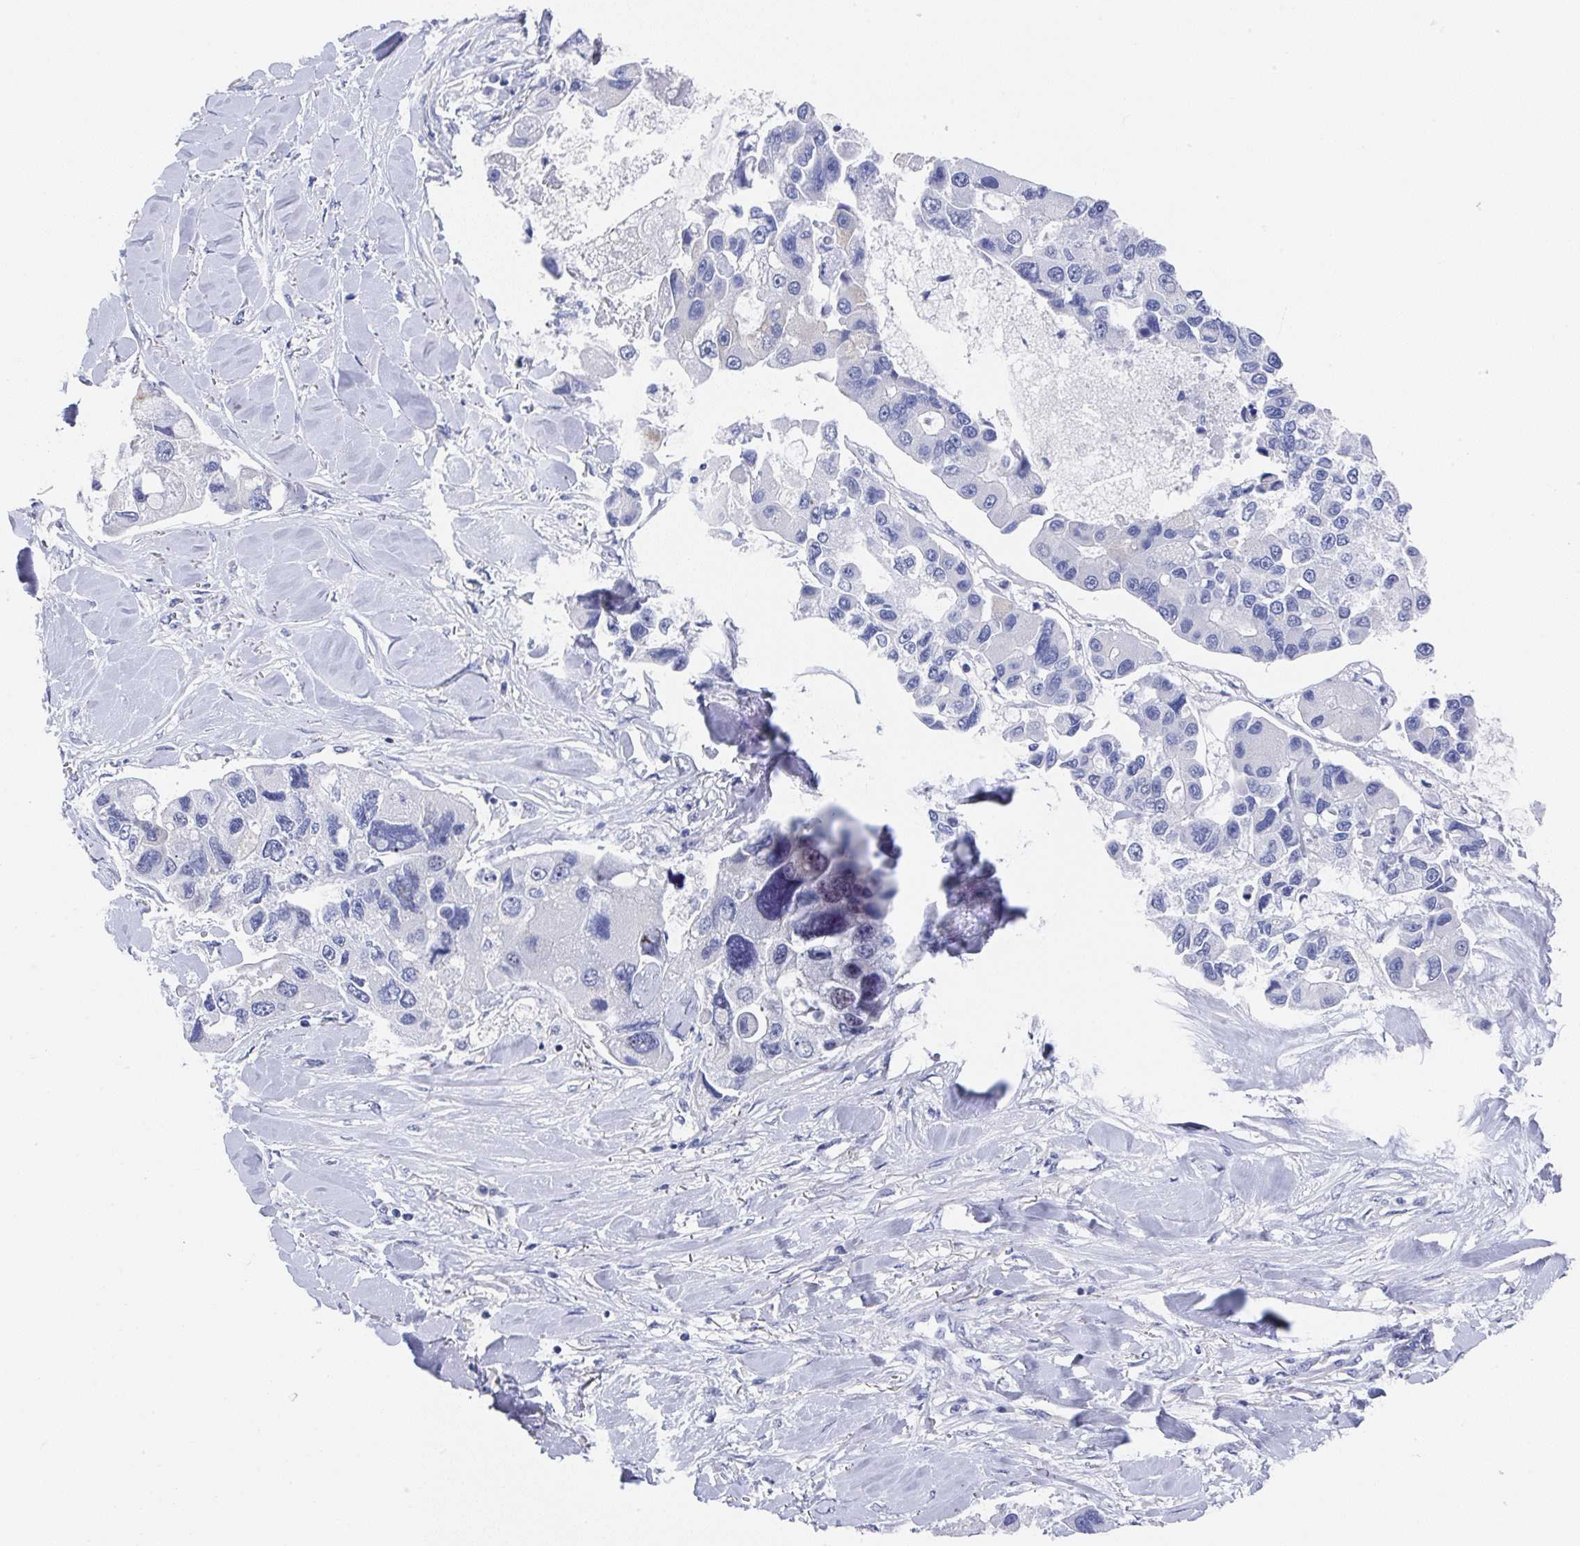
{"staining": {"intensity": "negative", "quantity": "none", "location": "none"}, "tissue": "lung cancer", "cell_type": "Tumor cells", "image_type": "cancer", "snomed": [{"axis": "morphology", "description": "Adenocarcinoma, NOS"}, {"axis": "topography", "description": "Lung"}], "caption": "Histopathology image shows no significant protein staining in tumor cells of lung adenocarcinoma.", "gene": "TNFRSF8", "patient": {"sex": "female", "age": 54}}